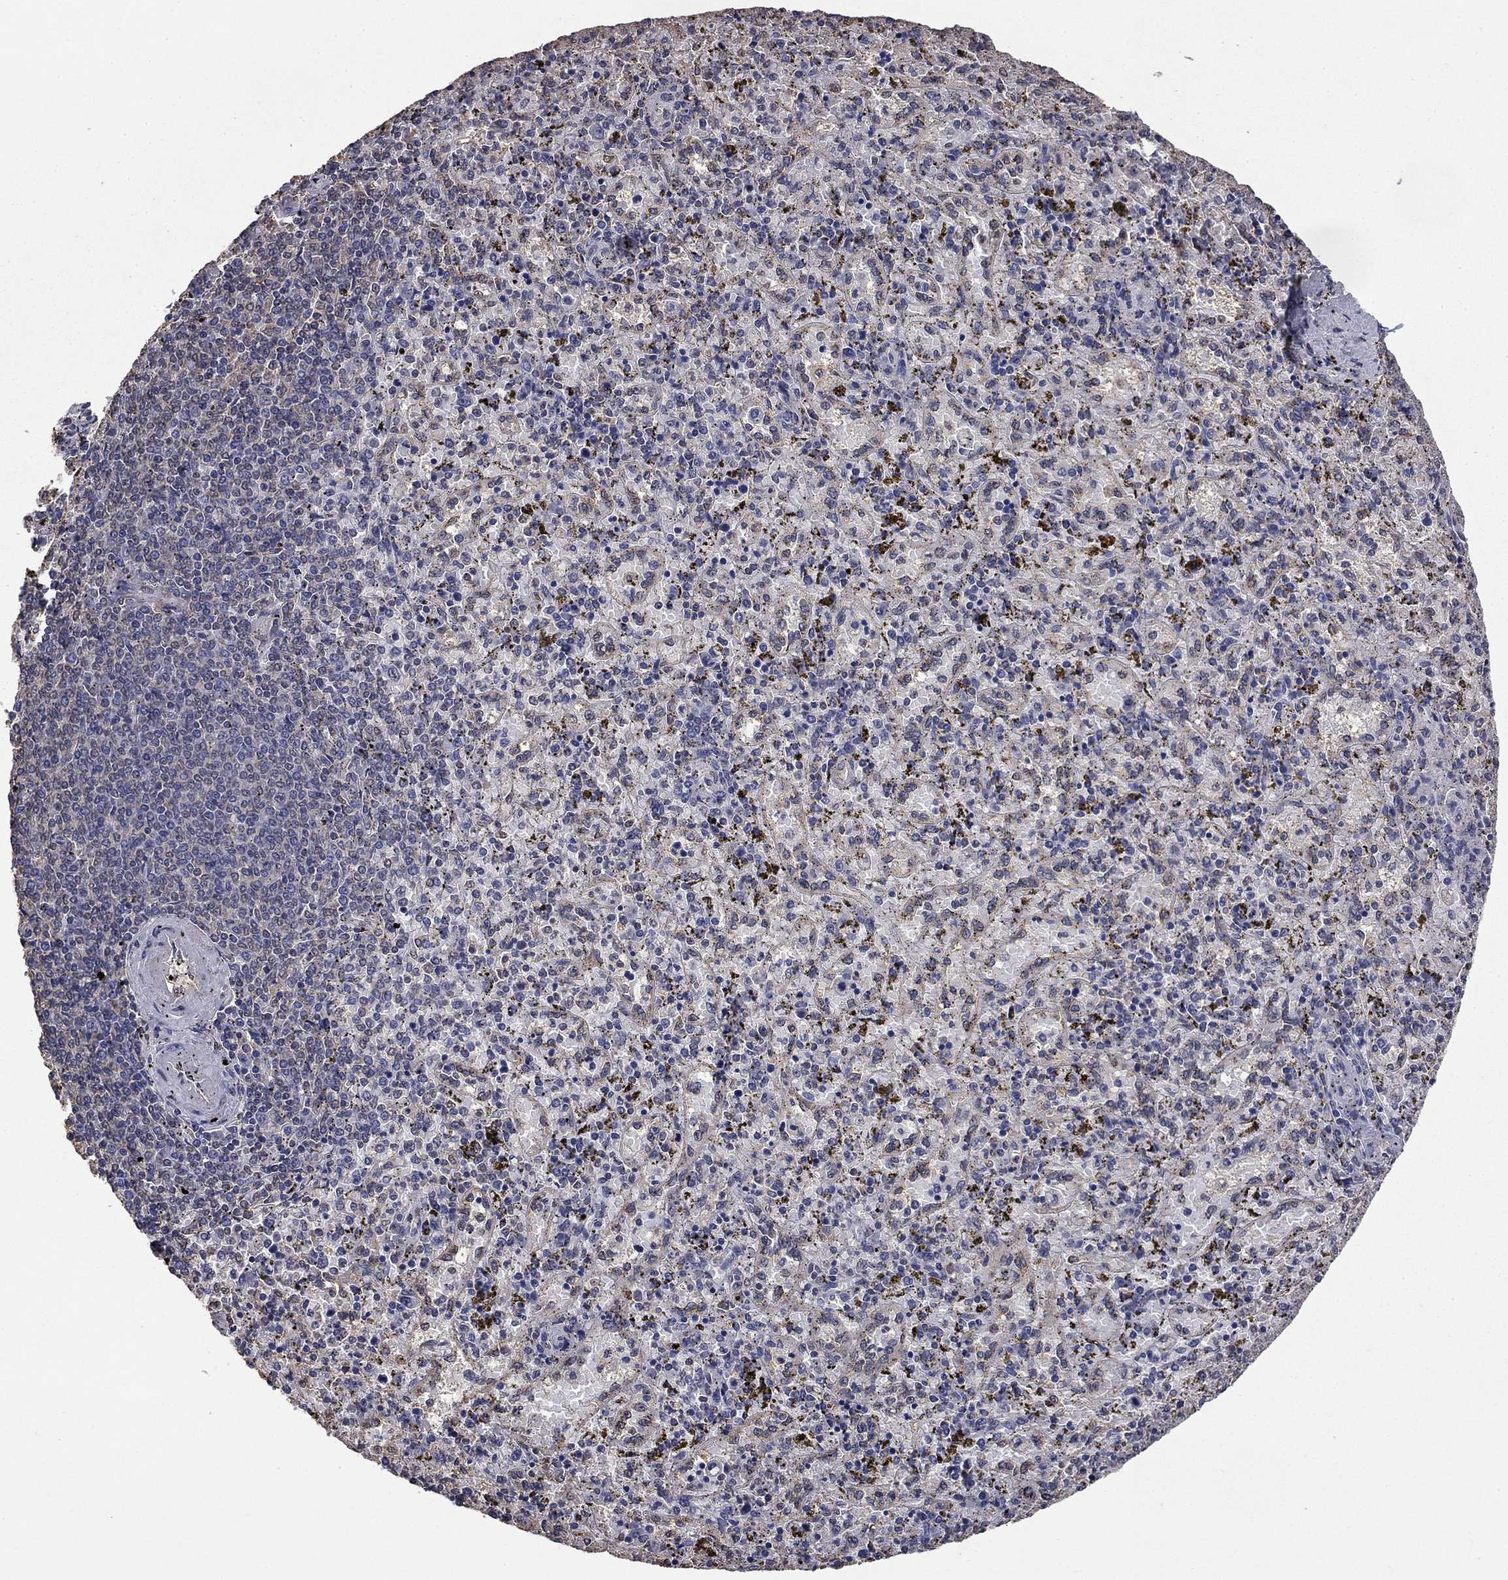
{"staining": {"intensity": "negative", "quantity": "none", "location": "none"}, "tissue": "spleen", "cell_type": "Cells in red pulp", "image_type": "normal", "snomed": [{"axis": "morphology", "description": "Normal tissue, NOS"}, {"axis": "topography", "description": "Spleen"}], "caption": "Image shows no significant protein expression in cells in red pulp of benign spleen. (Stains: DAB (3,3'-diaminobenzidine) IHC with hematoxylin counter stain, Microscopy: brightfield microscopy at high magnification).", "gene": "MFAP3L", "patient": {"sex": "female", "age": 50}}